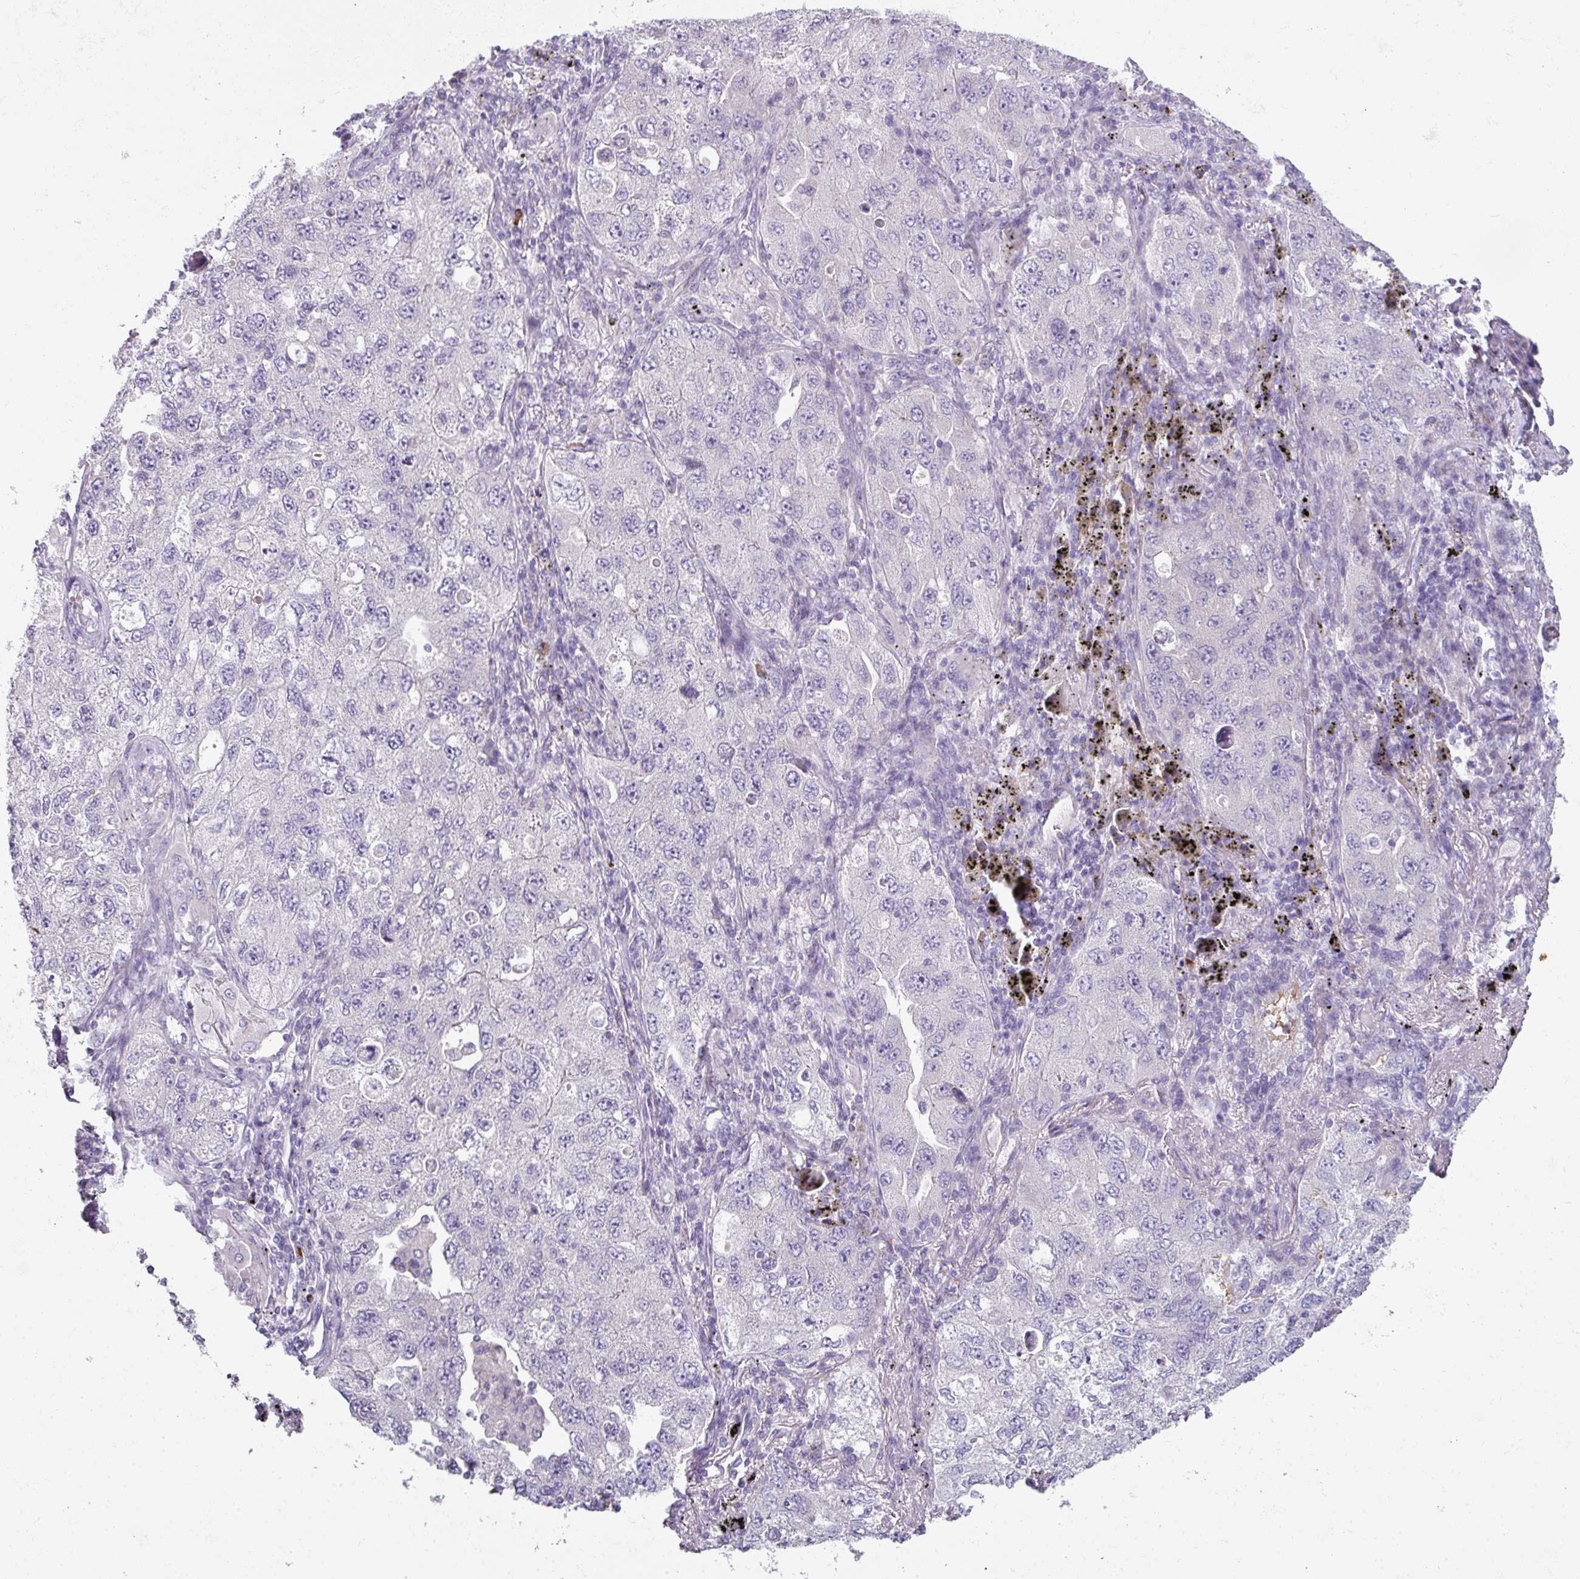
{"staining": {"intensity": "negative", "quantity": "none", "location": "none"}, "tissue": "lung cancer", "cell_type": "Tumor cells", "image_type": "cancer", "snomed": [{"axis": "morphology", "description": "Adenocarcinoma, NOS"}, {"axis": "topography", "description": "Lung"}], "caption": "Image shows no protein positivity in tumor cells of lung cancer tissue.", "gene": "FHAD1", "patient": {"sex": "female", "age": 57}}